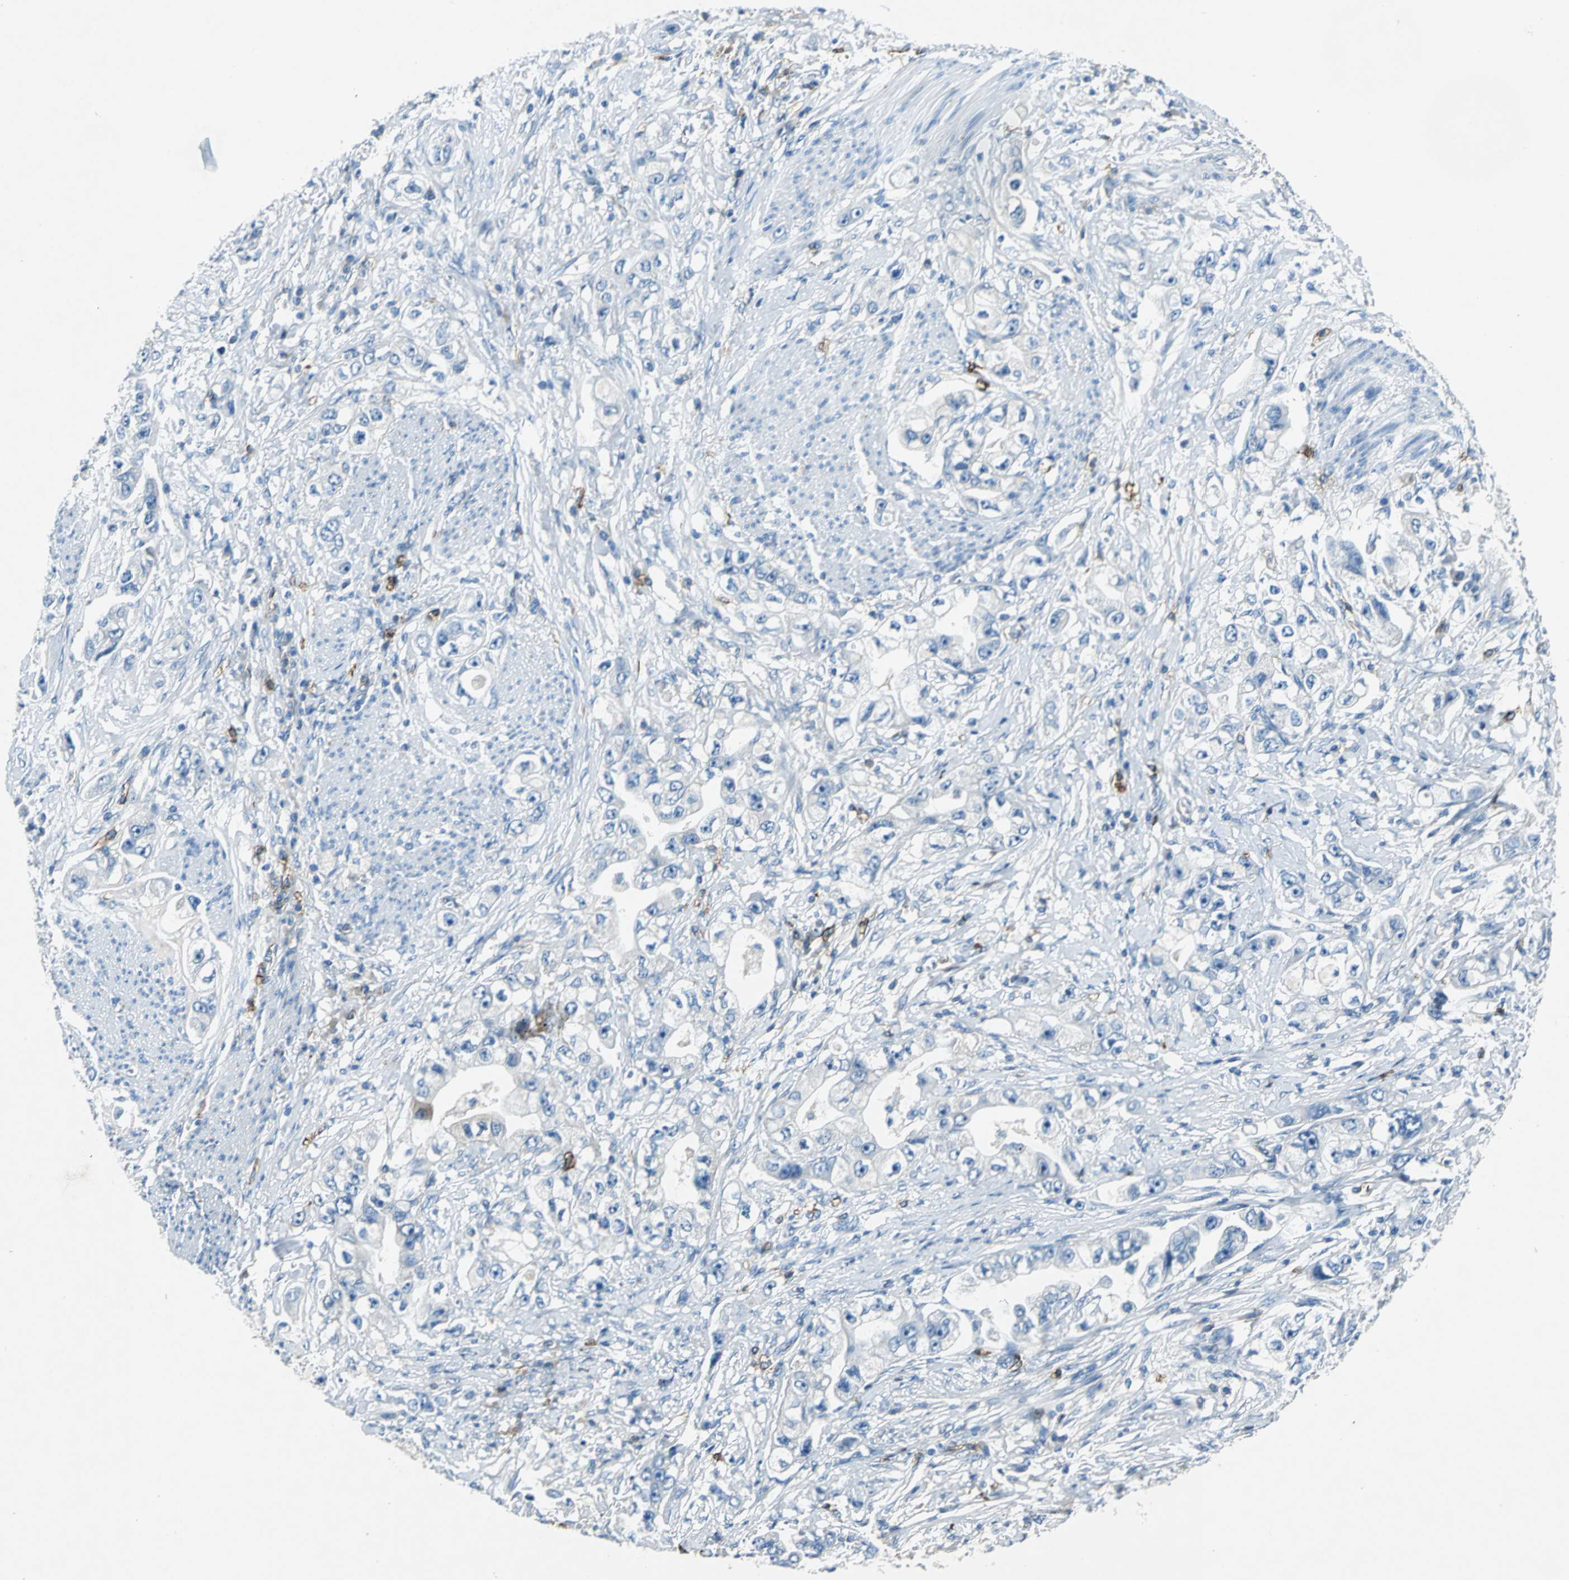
{"staining": {"intensity": "negative", "quantity": "none", "location": "none"}, "tissue": "stomach cancer", "cell_type": "Tumor cells", "image_type": "cancer", "snomed": [{"axis": "morphology", "description": "Adenocarcinoma, NOS"}, {"axis": "topography", "description": "Stomach, lower"}], "caption": "Adenocarcinoma (stomach) was stained to show a protein in brown. There is no significant positivity in tumor cells.", "gene": "RPS13", "patient": {"sex": "female", "age": 93}}